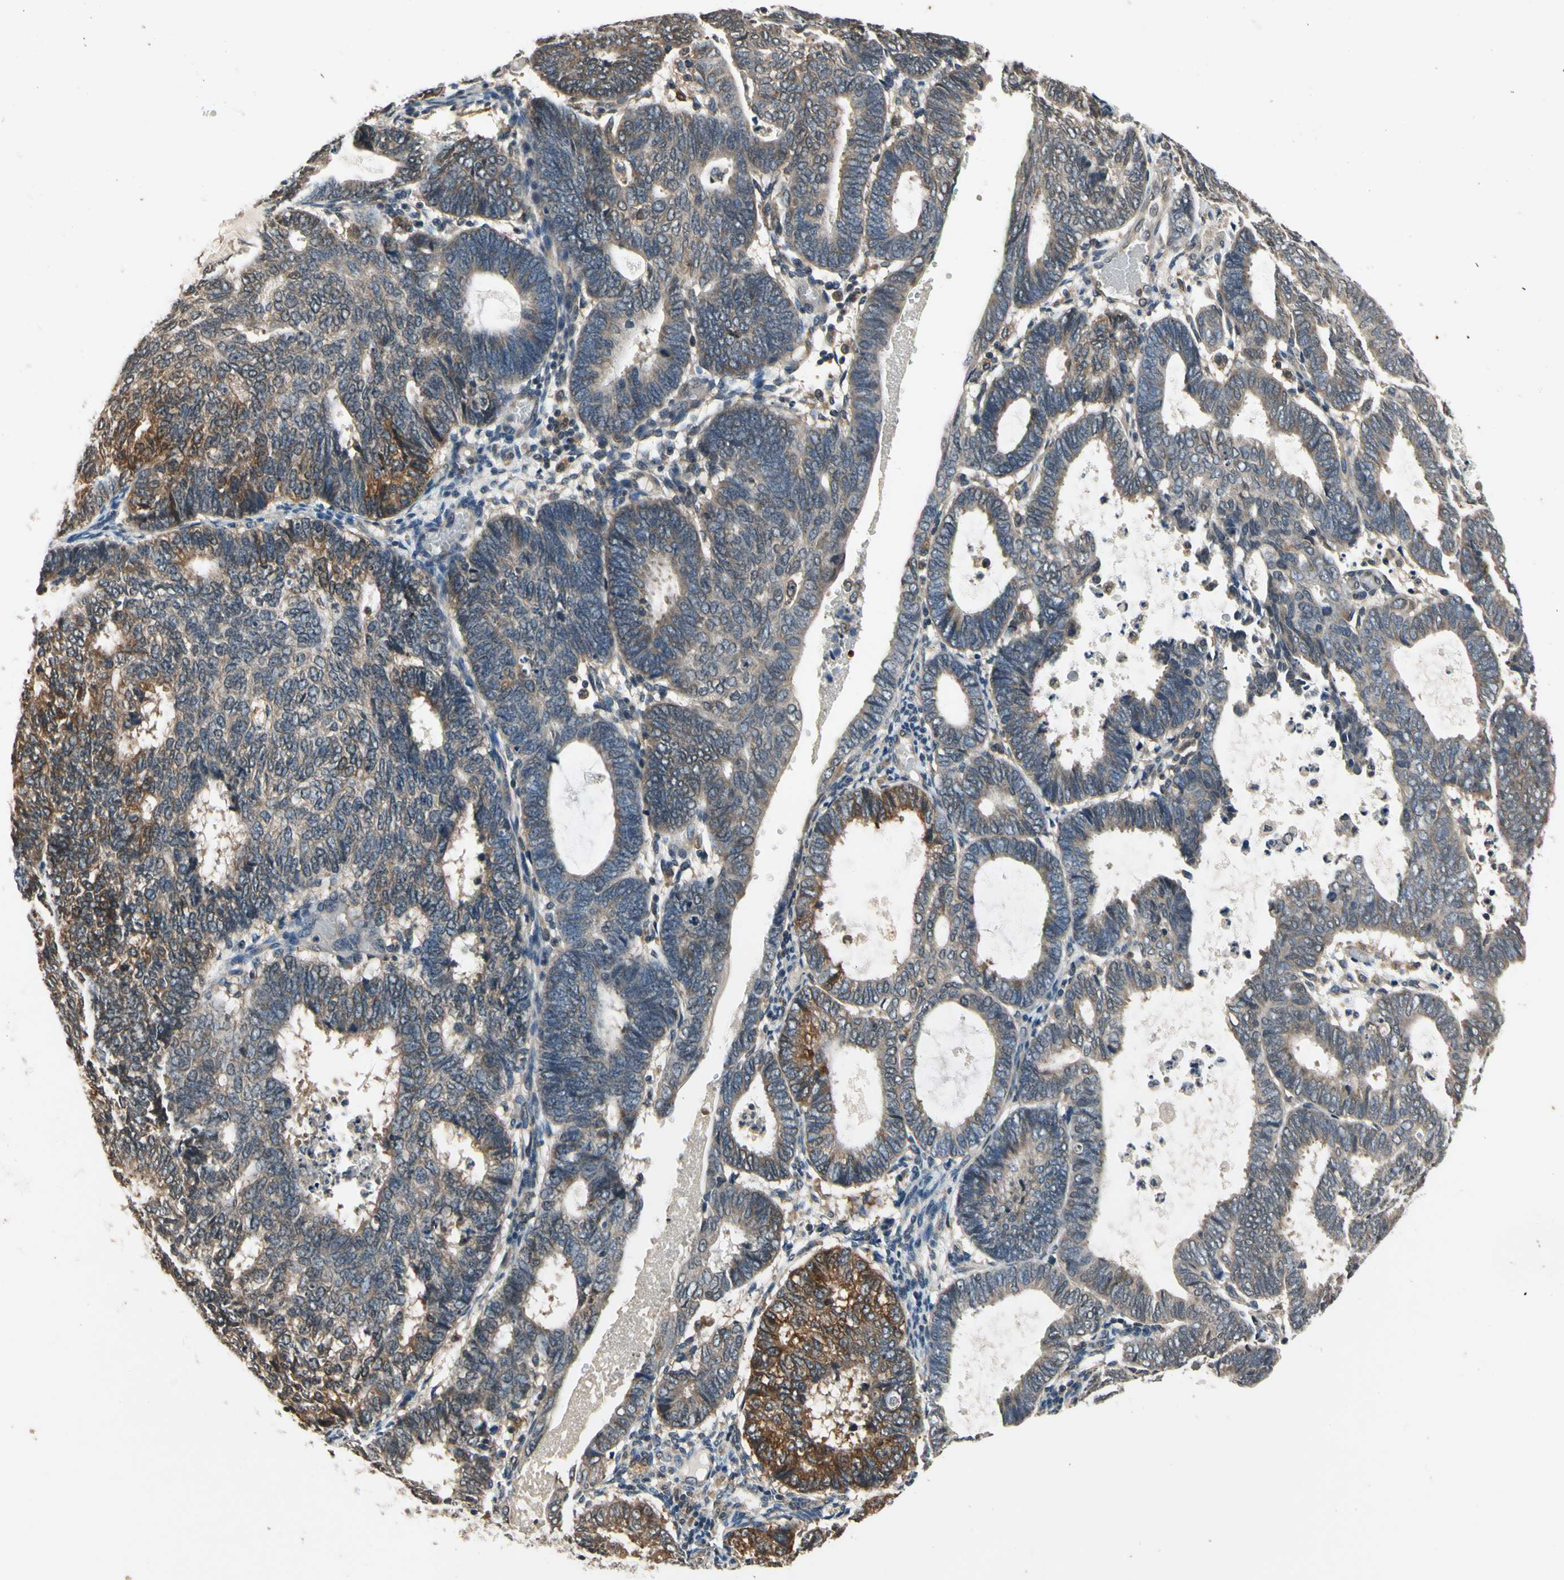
{"staining": {"intensity": "moderate", "quantity": "<25%", "location": "cytoplasmic/membranous"}, "tissue": "endometrial cancer", "cell_type": "Tumor cells", "image_type": "cancer", "snomed": [{"axis": "morphology", "description": "Adenocarcinoma, NOS"}, {"axis": "topography", "description": "Uterus"}], "caption": "Approximately <25% of tumor cells in endometrial cancer reveal moderate cytoplasmic/membranous protein expression as visualized by brown immunohistochemical staining.", "gene": "GCLC", "patient": {"sex": "female", "age": 60}}